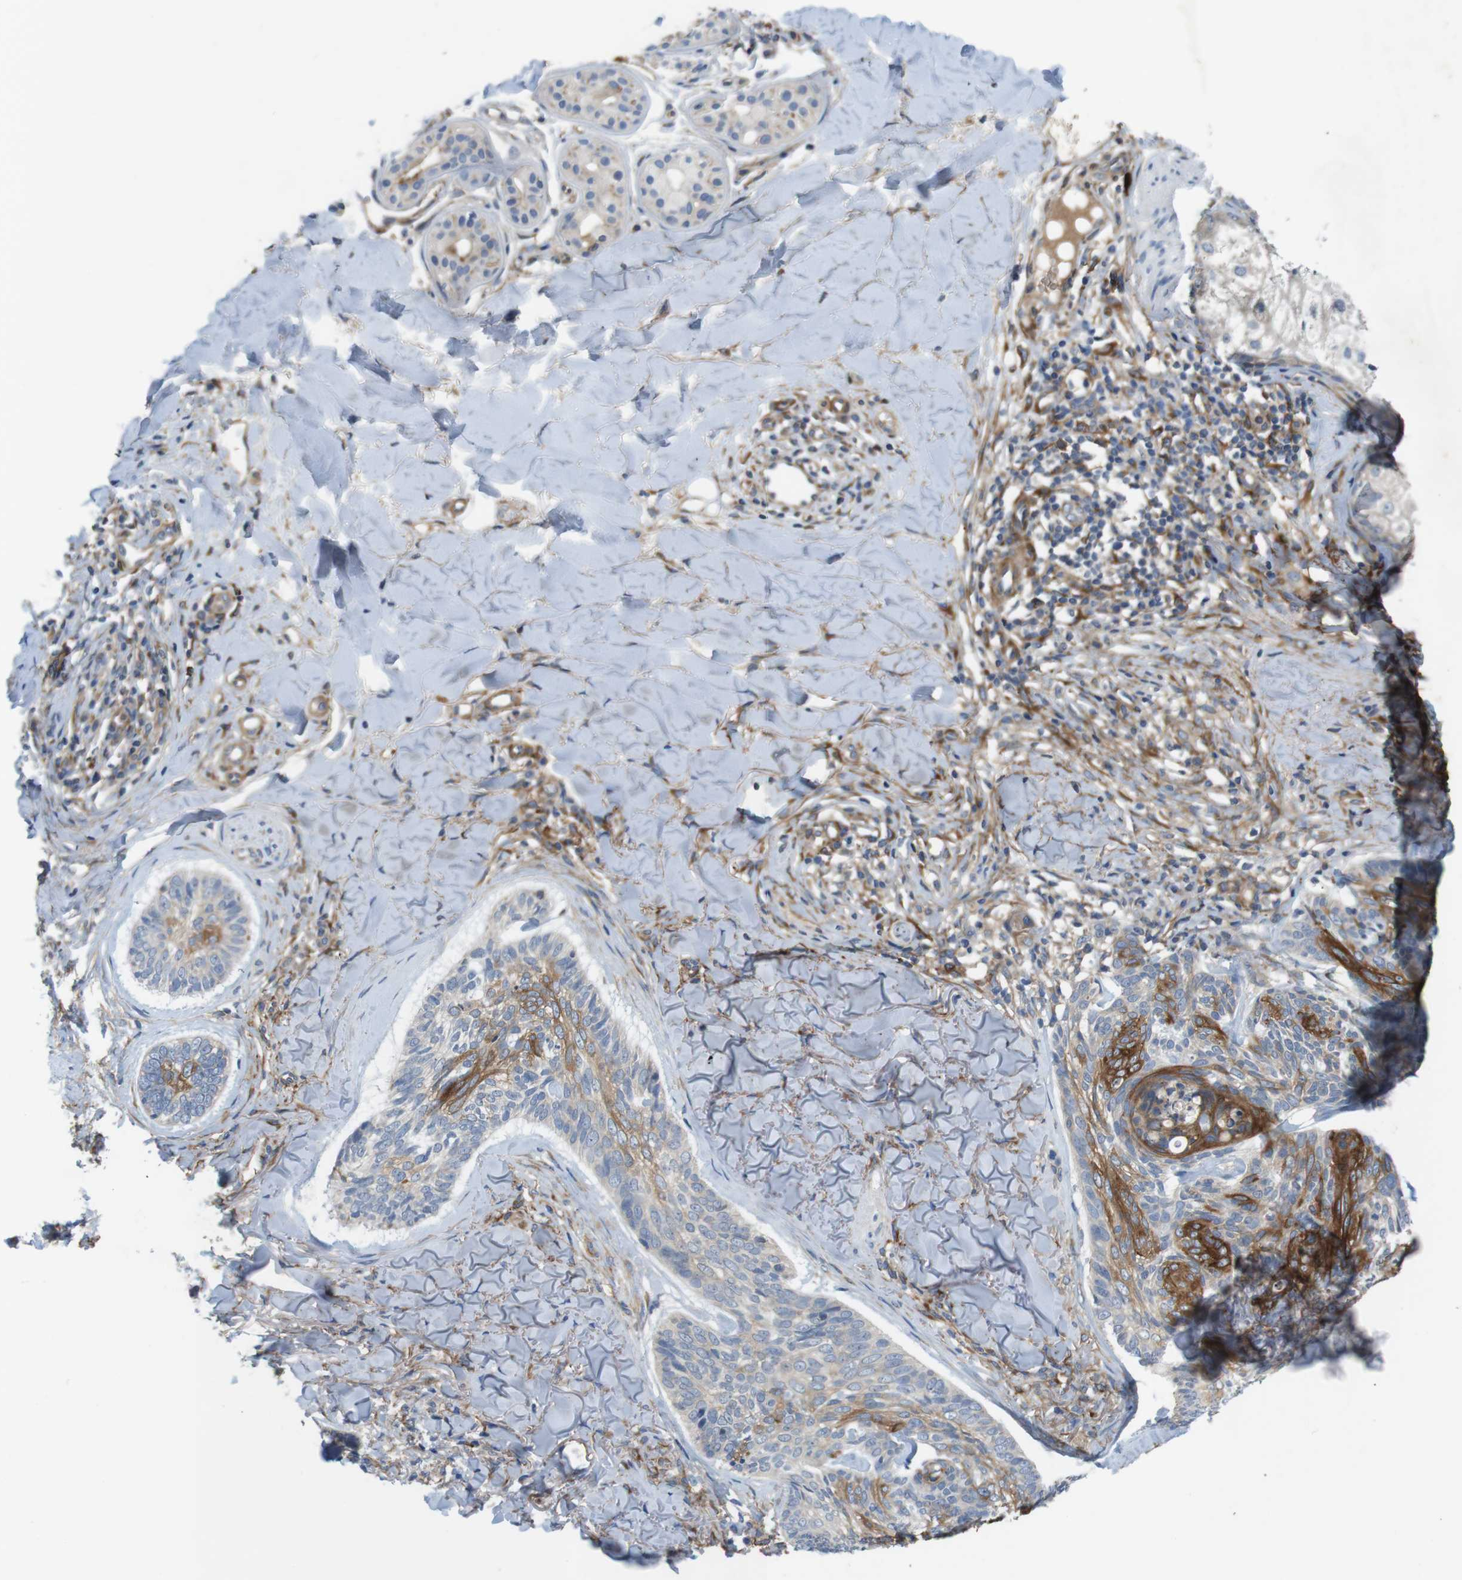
{"staining": {"intensity": "strong", "quantity": "<25%", "location": "cytoplasmic/membranous"}, "tissue": "skin cancer", "cell_type": "Tumor cells", "image_type": "cancer", "snomed": [{"axis": "morphology", "description": "Basal cell carcinoma"}, {"axis": "topography", "description": "Skin"}], "caption": "This is a micrograph of immunohistochemistry staining of skin basal cell carcinoma, which shows strong staining in the cytoplasmic/membranous of tumor cells.", "gene": "DCLK1", "patient": {"sex": "male", "age": 43}}